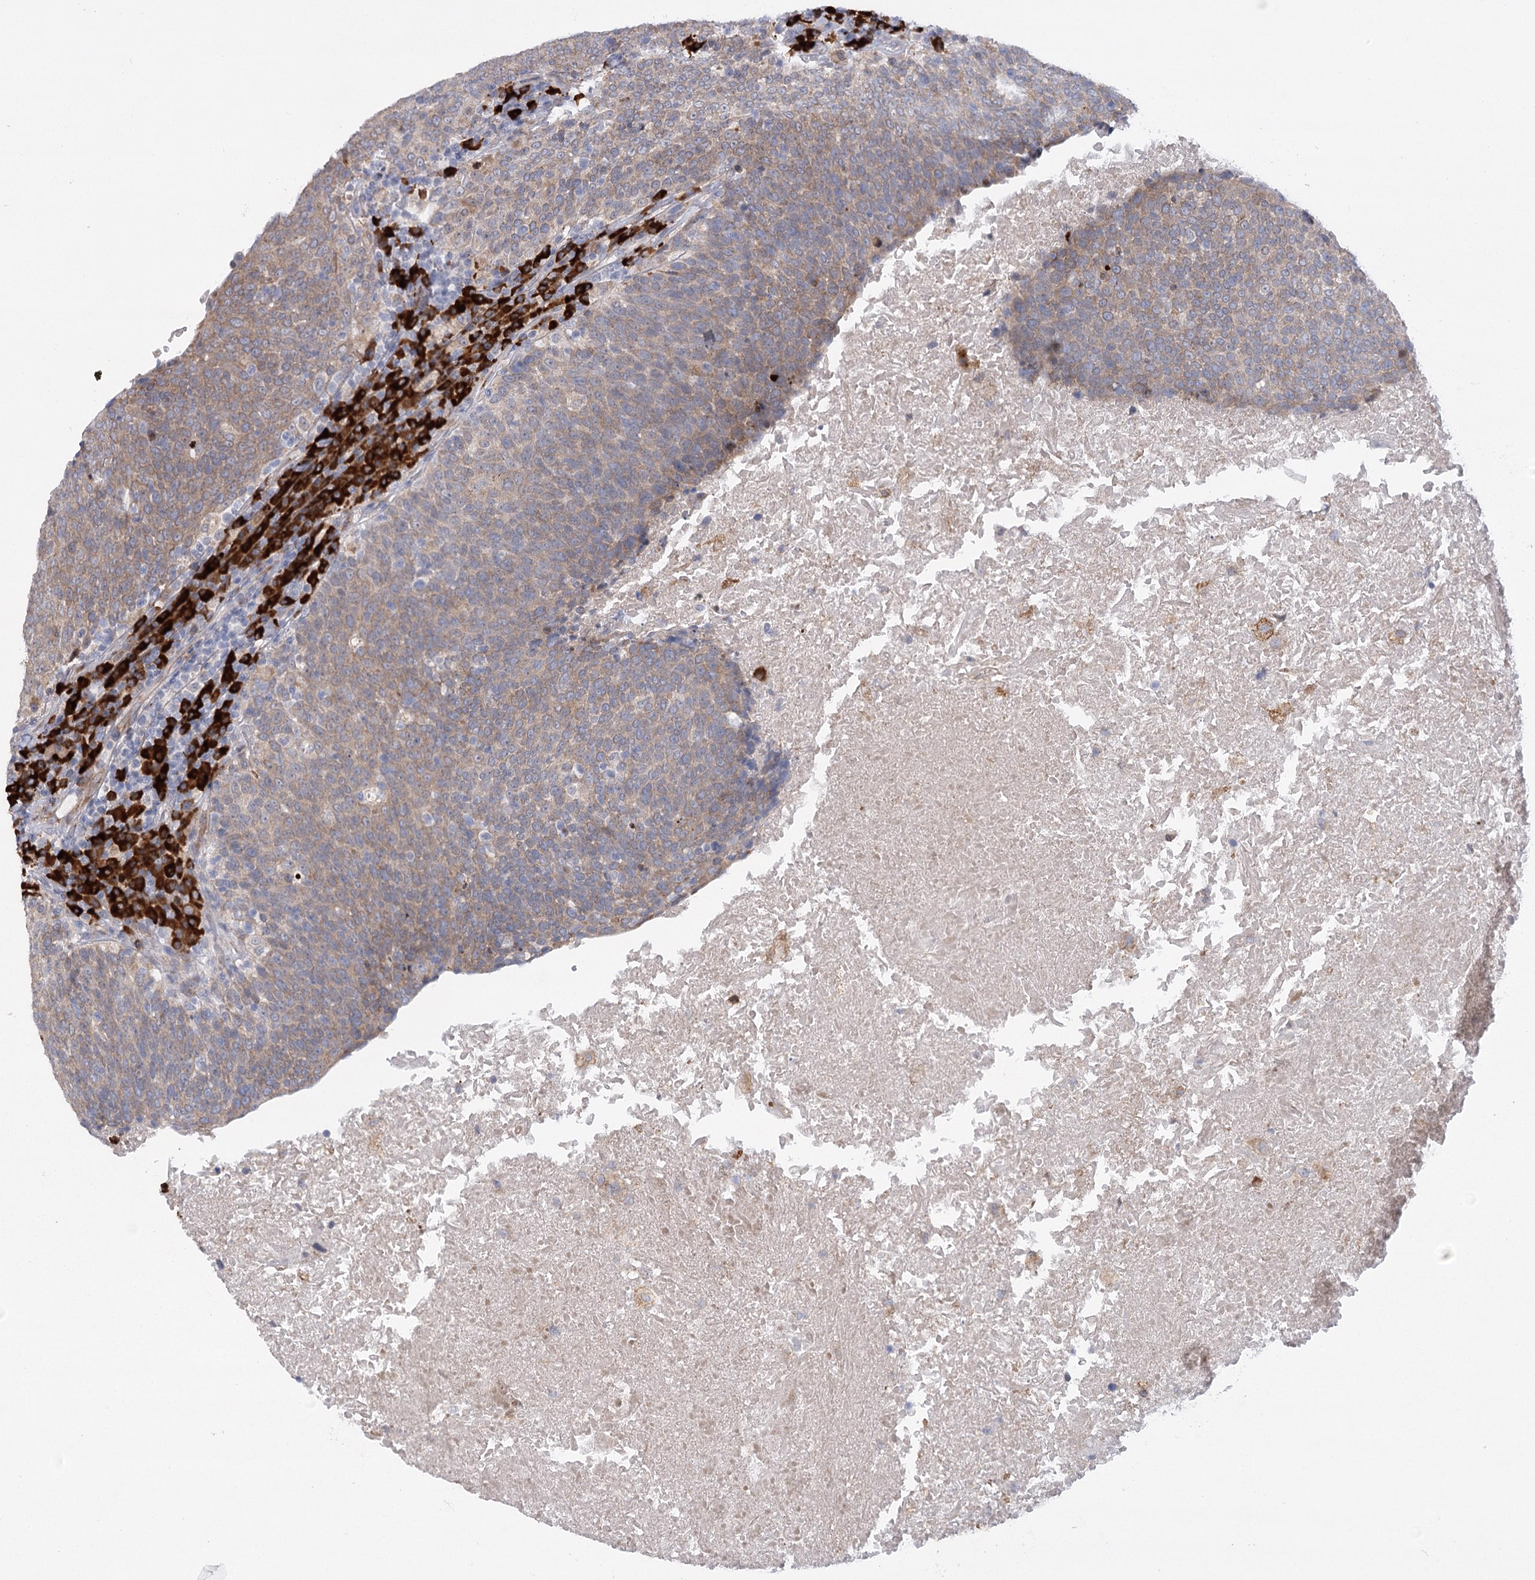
{"staining": {"intensity": "weak", "quantity": "25%-75%", "location": "cytoplasmic/membranous"}, "tissue": "head and neck cancer", "cell_type": "Tumor cells", "image_type": "cancer", "snomed": [{"axis": "morphology", "description": "Squamous cell carcinoma, NOS"}, {"axis": "morphology", "description": "Squamous cell carcinoma, metastatic, NOS"}, {"axis": "topography", "description": "Lymph node"}, {"axis": "topography", "description": "Head-Neck"}], "caption": "Protein analysis of head and neck cancer (squamous cell carcinoma) tissue reveals weak cytoplasmic/membranous staining in approximately 25%-75% of tumor cells.", "gene": "NCKAP5", "patient": {"sex": "male", "age": 62}}